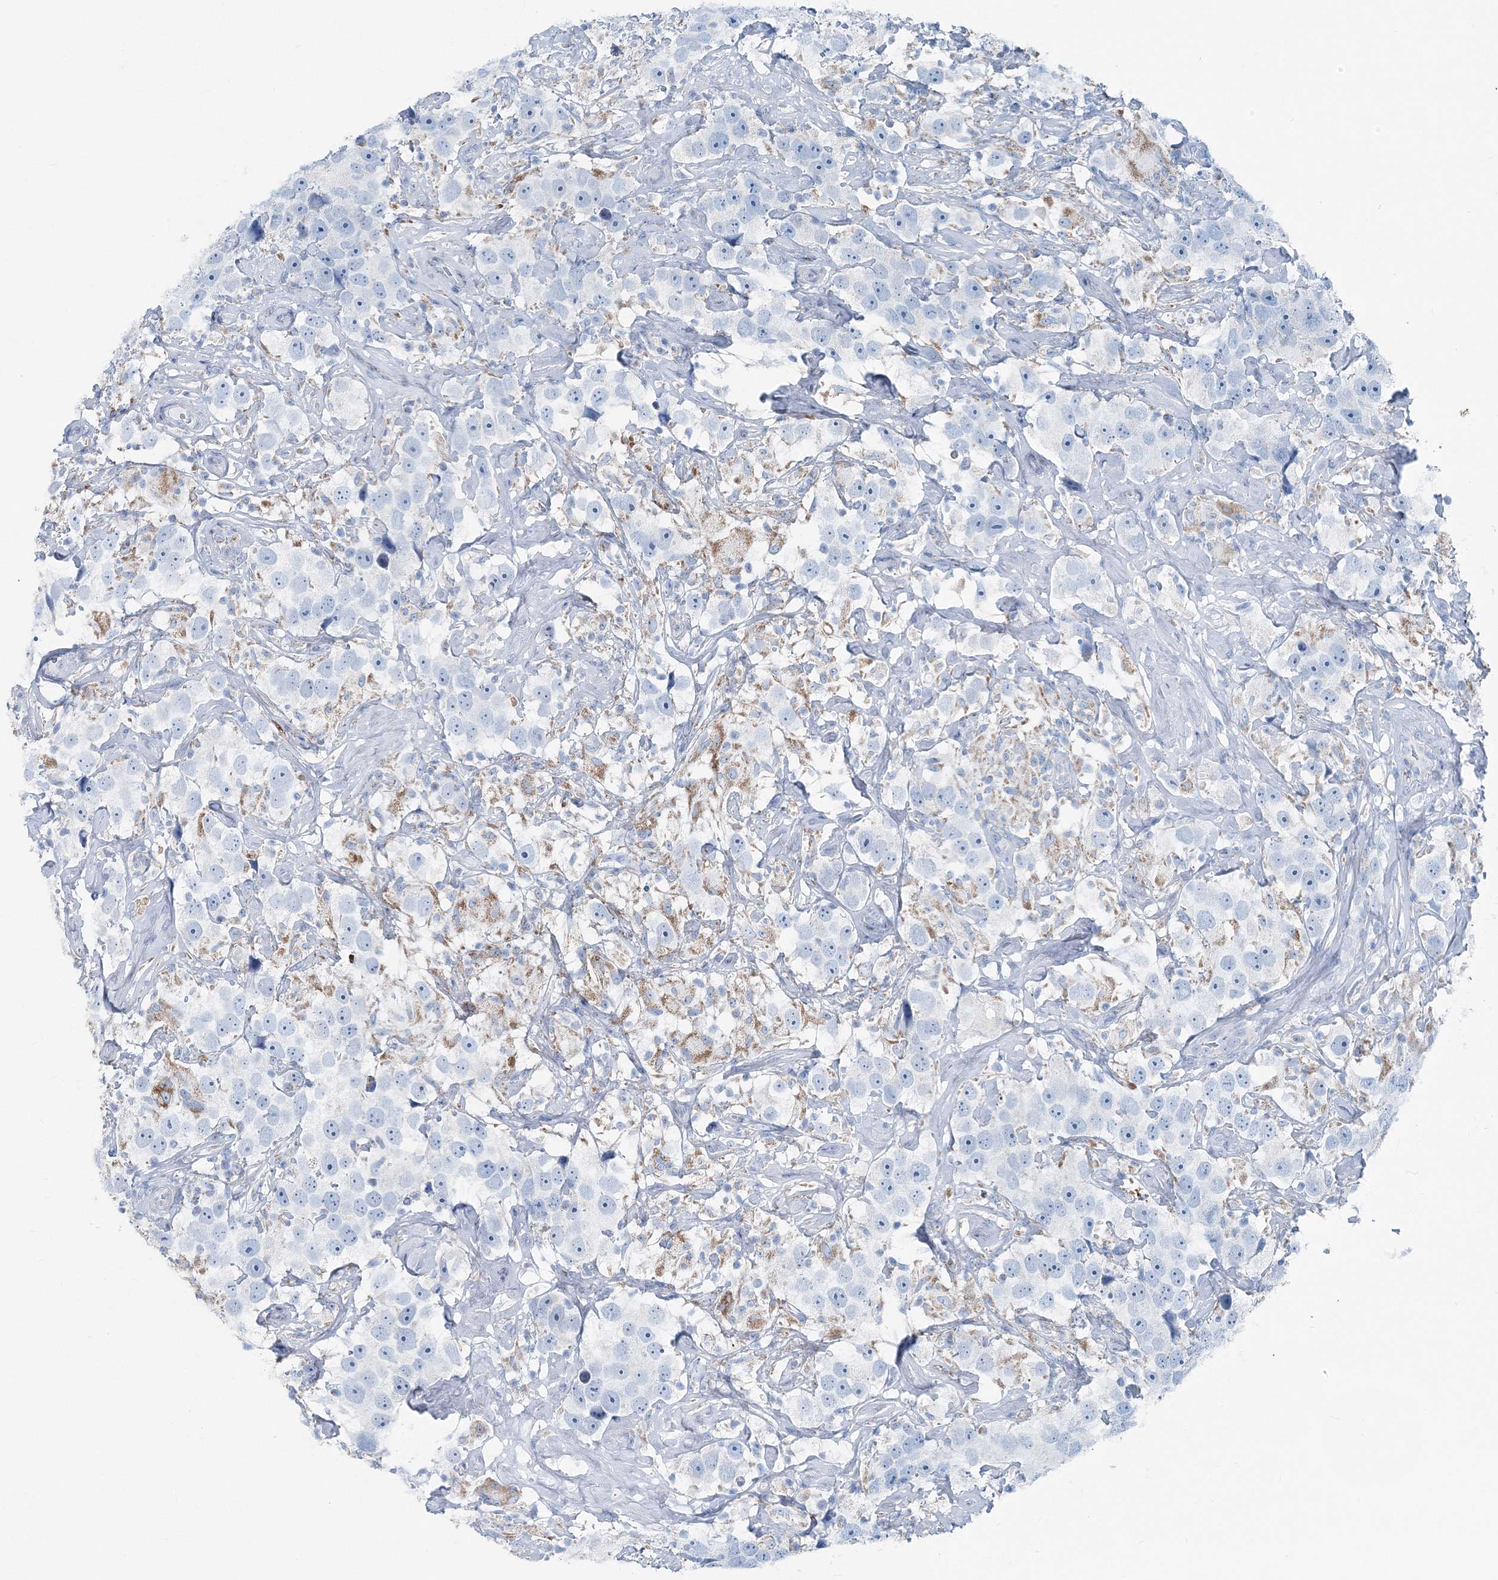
{"staining": {"intensity": "weak", "quantity": "25%-75%", "location": "cytoplasmic/membranous"}, "tissue": "testis cancer", "cell_type": "Tumor cells", "image_type": "cancer", "snomed": [{"axis": "morphology", "description": "Seminoma, NOS"}, {"axis": "topography", "description": "Testis"}], "caption": "DAB immunohistochemical staining of human testis cancer (seminoma) displays weak cytoplasmic/membranous protein positivity in approximately 25%-75% of tumor cells. The staining was performed using DAB (3,3'-diaminobenzidine) to visualize the protein expression in brown, while the nuclei were stained in blue with hematoxylin (Magnification: 20x).", "gene": "GABARAPL2", "patient": {"sex": "male", "age": 49}}